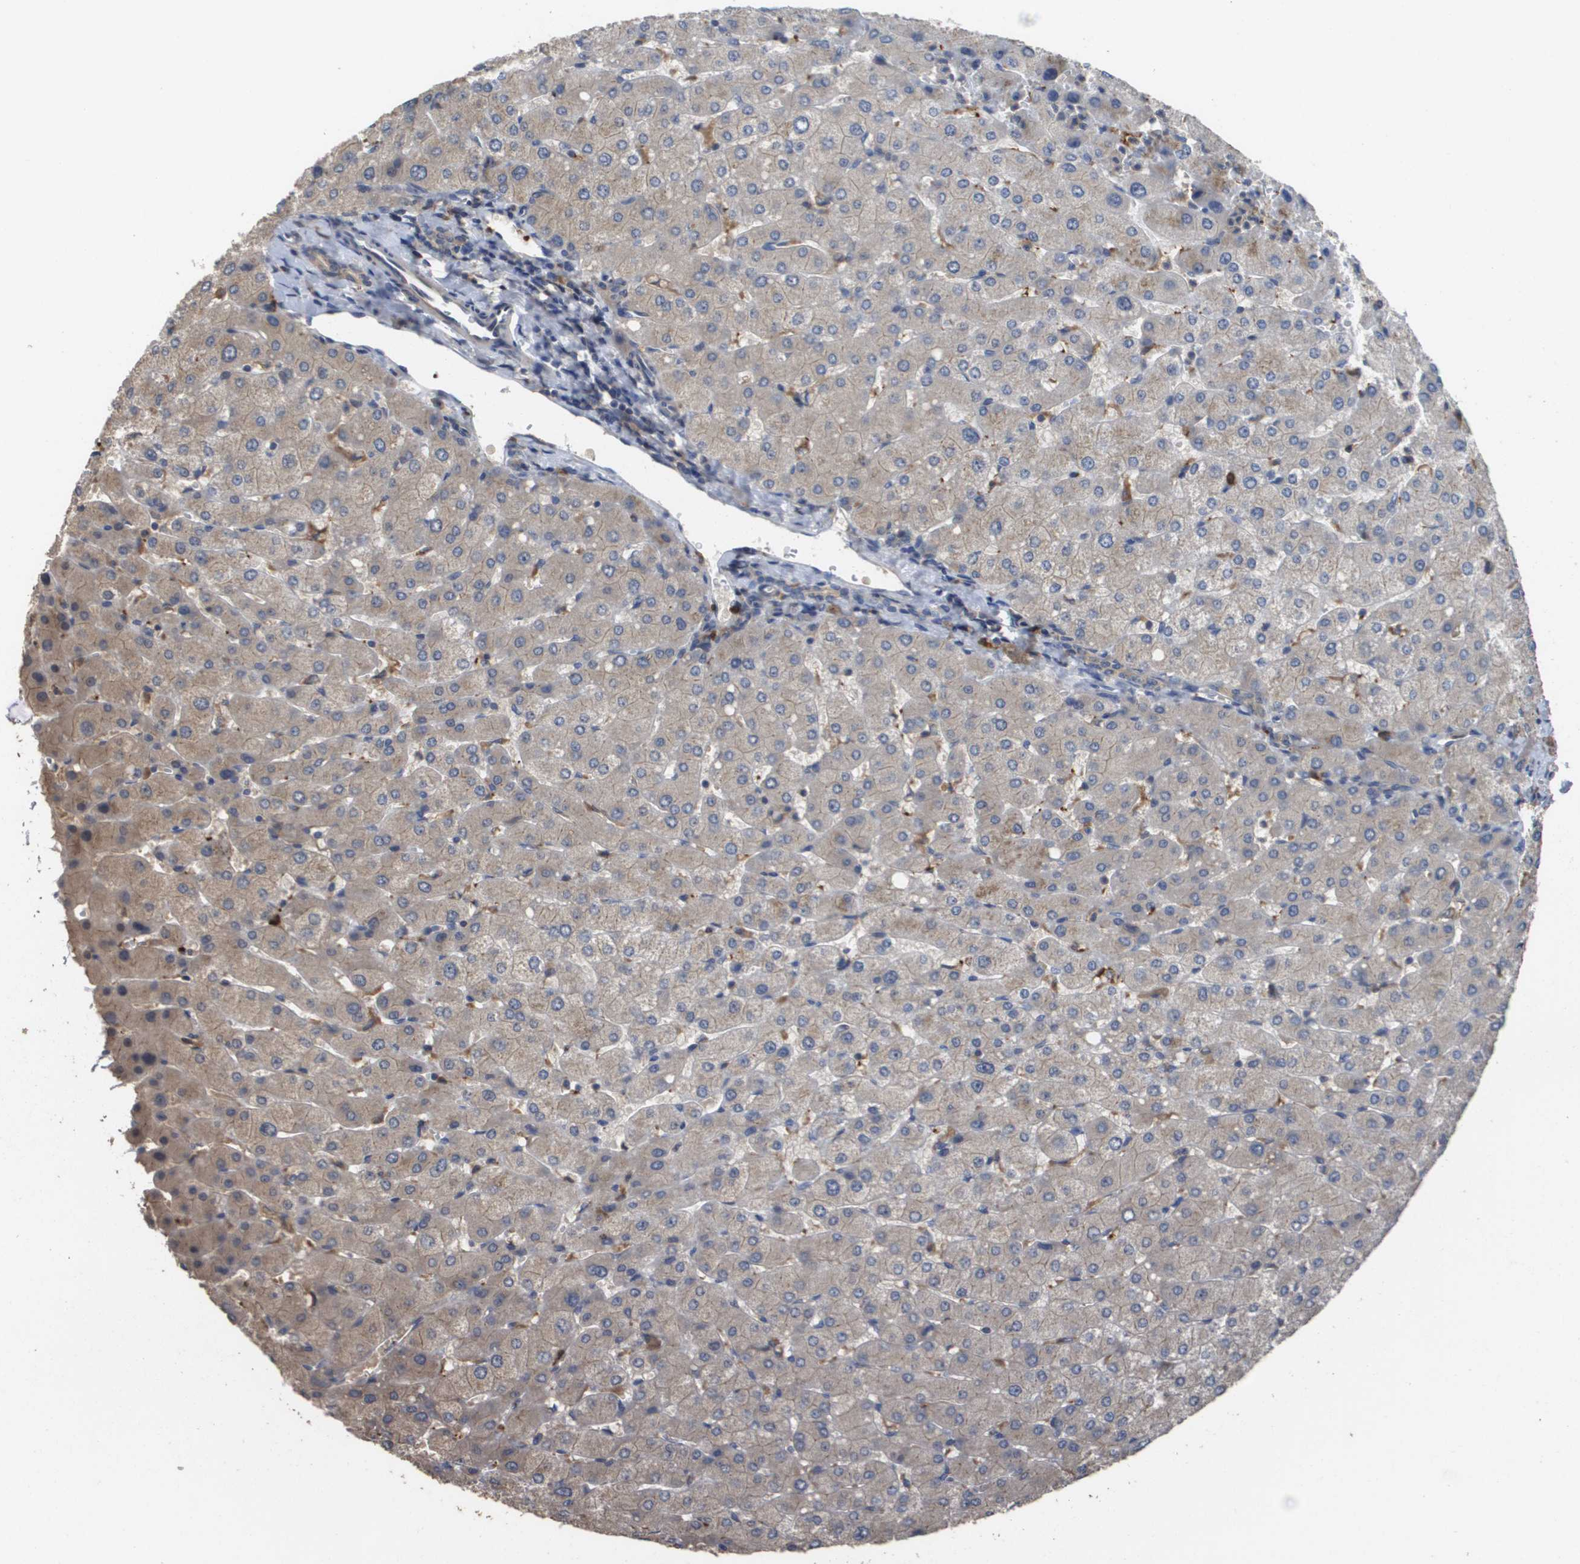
{"staining": {"intensity": "weak", "quantity": "<25%", "location": "cytoplasmic/membranous"}, "tissue": "liver", "cell_type": "Cholangiocytes", "image_type": "normal", "snomed": [{"axis": "morphology", "description": "Normal tissue, NOS"}, {"axis": "topography", "description": "Liver"}], "caption": "Immunohistochemical staining of unremarkable liver reveals no significant staining in cholangiocytes.", "gene": "RAB27B", "patient": {"sex": "male", "age": 55}}